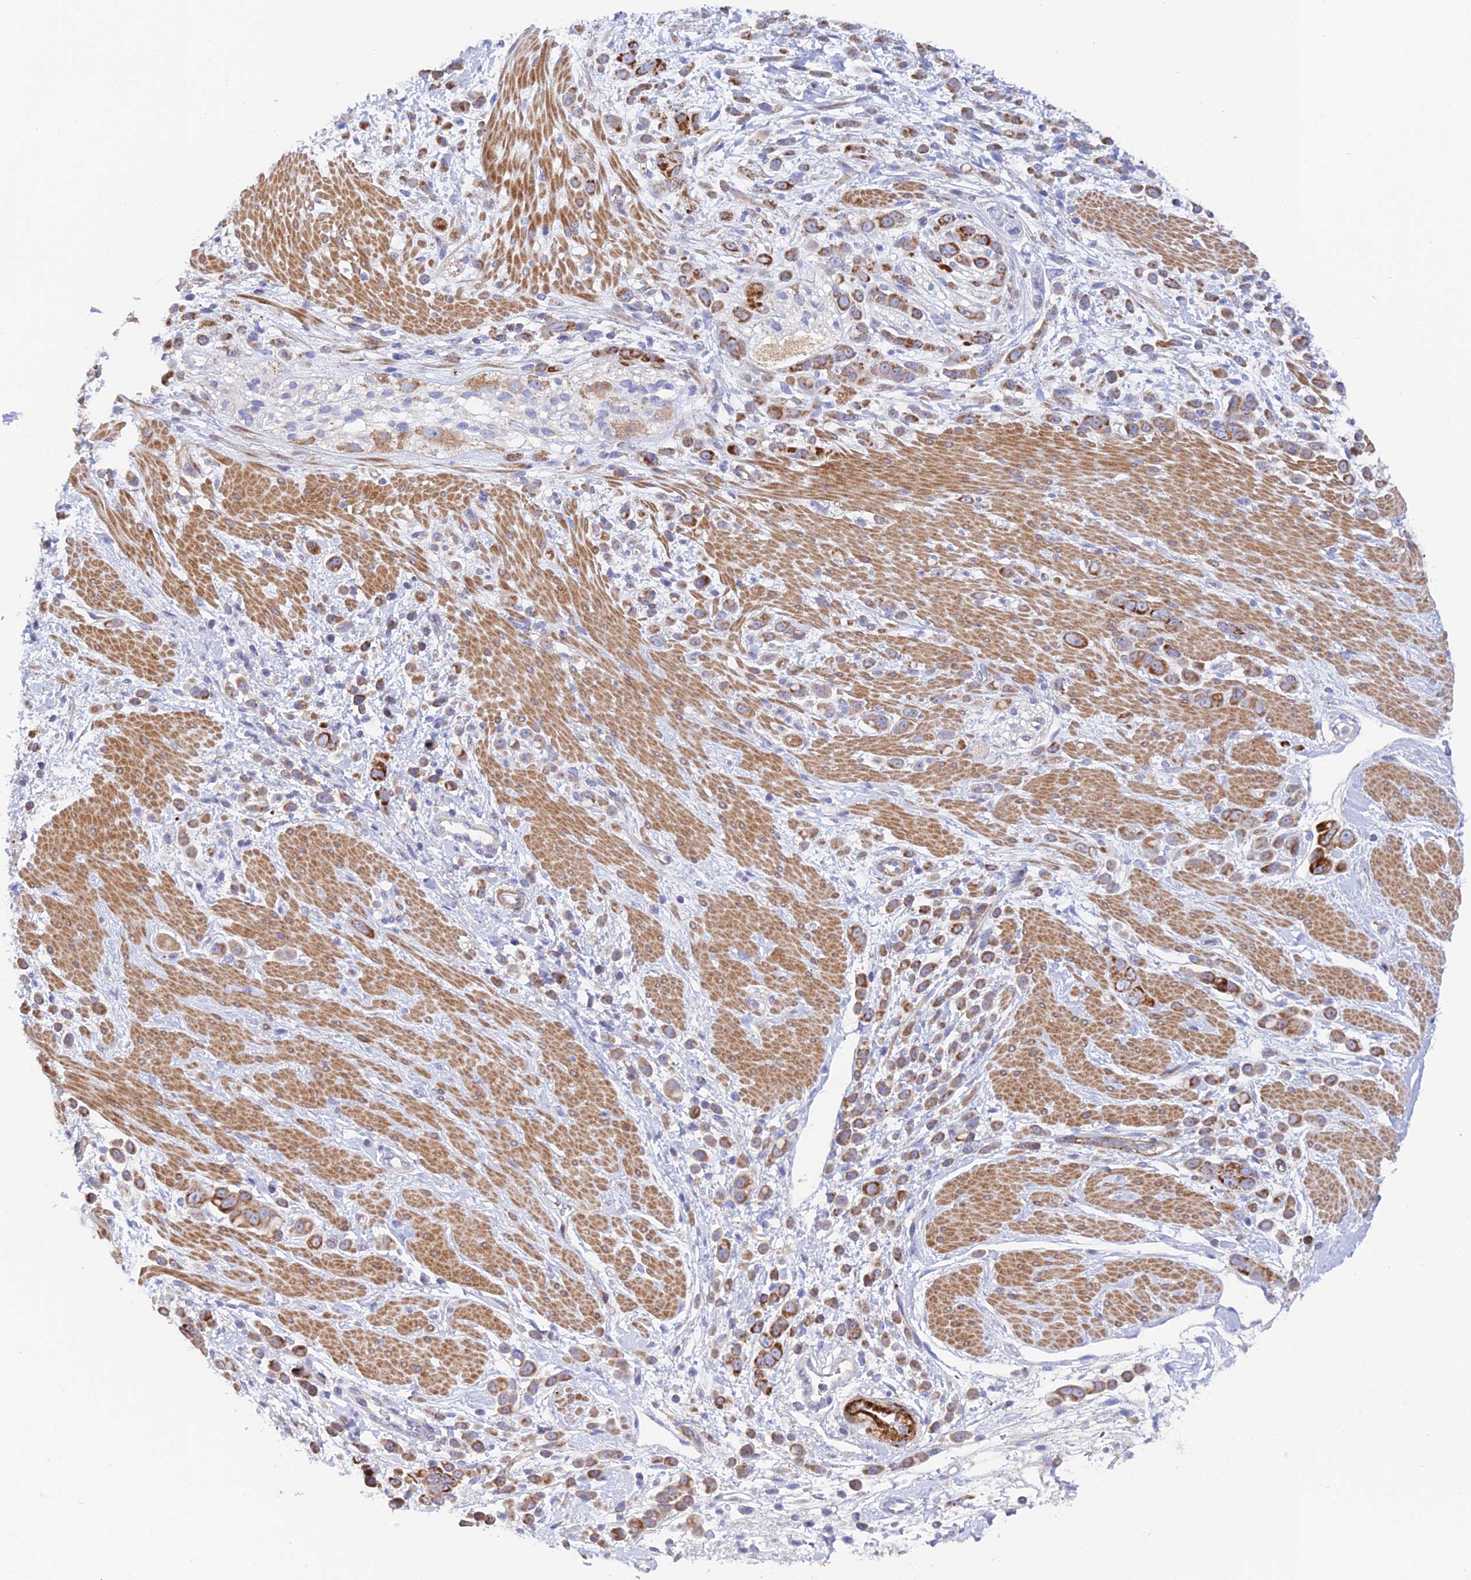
{"staining": {"intensity": "strong", "quantity": "25%-75%", "location": "cytoplasmic/membranous"}, "tissue": "pancreatic cancer", "cell_type": "Tumor cells", "image_type": "cancer", "snomed": [{"axis": "morphology", "description": "Normal tissue, NOS"}, {"axis": "morphology", "description": "Adenocarcinoma, NOS"}, {"axis": "topography", "description": "Pancreas"}], "caption": "Pancreatic cancer (adenocarcinoma) stained with IHC demonstrates strong cytoplasmic/membranous staining in about 25%-75% of tumor cells. The staining was performed using DAB to visualize the protein expression in brown, while the nuclei were stained in blue with hematoxylin (Magnification: 20x).", "gene": "CSPG4", "patient": {"sex": "female", "age": 64}}